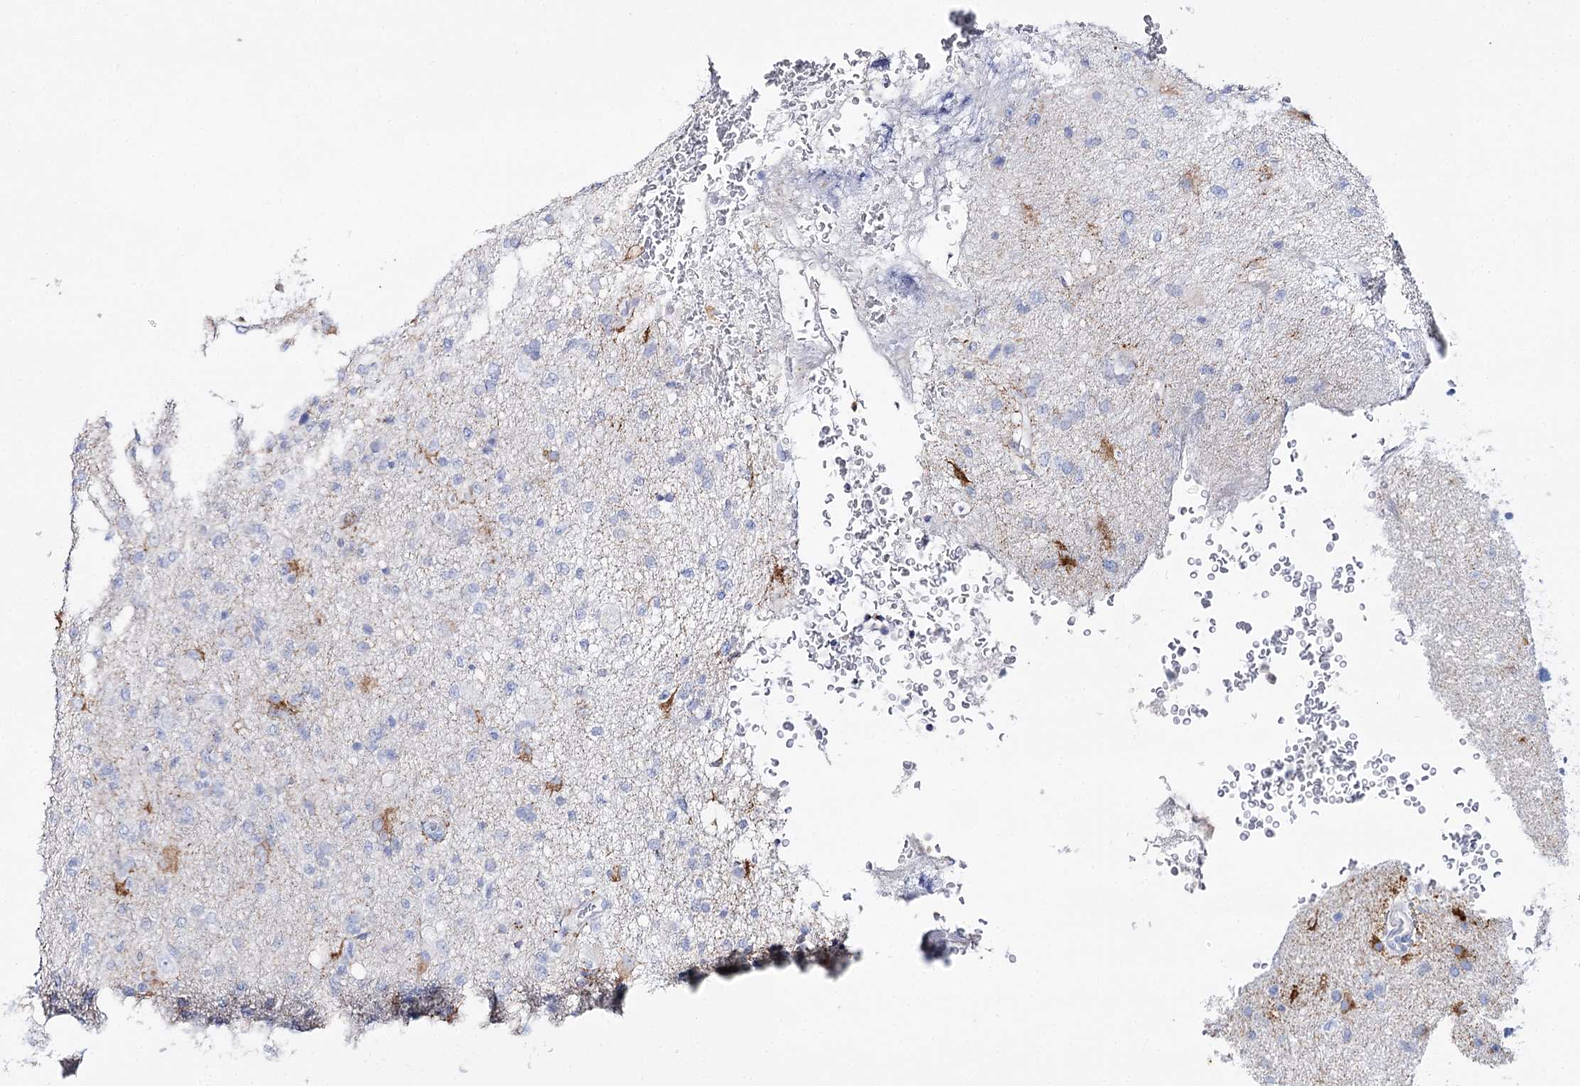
{"staining": {"intensity": "negative", "quantity": "none", "location": "none"}, "tissue": "glioma", "cell_type": "Tumor cells", "image_type": "cancer", "snomed": [{"axis": "morphology", "description": "Glioma, malignant, High grade"}, {"axis": "topography", "description": "Brain"}], "caption": "Tumor cells are negative for brown protein staining in glioma.", "gene": "SLC3A1", "patient": {"sex": "female", "age": 57}}